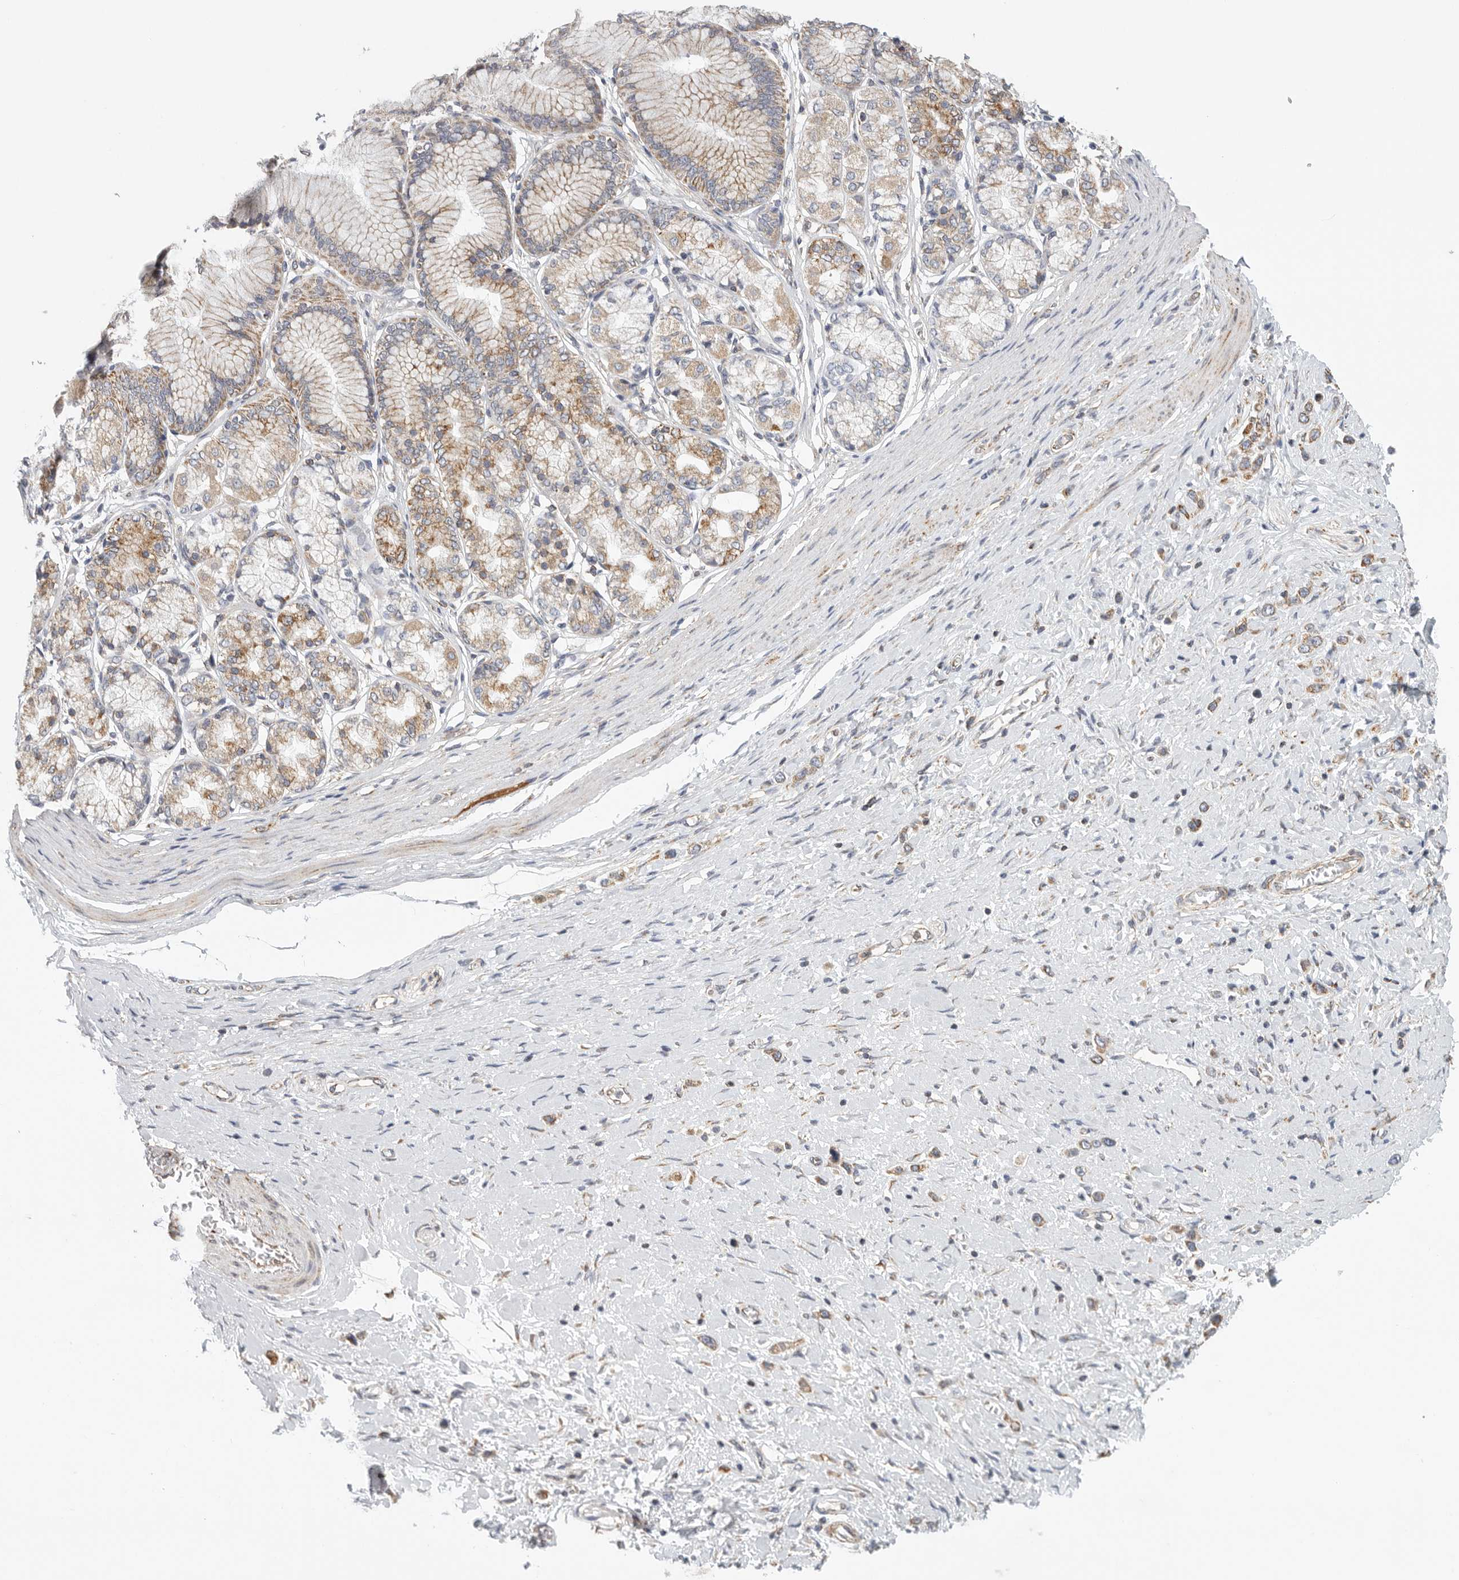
{"staining": {"intensity": "moderate", "quantity": ">75%", "location": "cytoplasmic/membranous"}, "tissue": "stomach cancer", "cell_type": "Tumor cells", "image_type": "cancer", "snomed": [{"axis": "morphology", "description": "Adenocarcinoma, NOS"}, {"axis": "topography", "description": "Stomach"}], "caption": "This photomicrograph demonstrates immunohistochemistry staining of stomach cancer (adenocarcinoma), with medium moderate cytoplasmic/membranous staining in about >75% of tumor cells.", "gene": "FKBP8", "patient": {"sex": "female", "age": 65}}